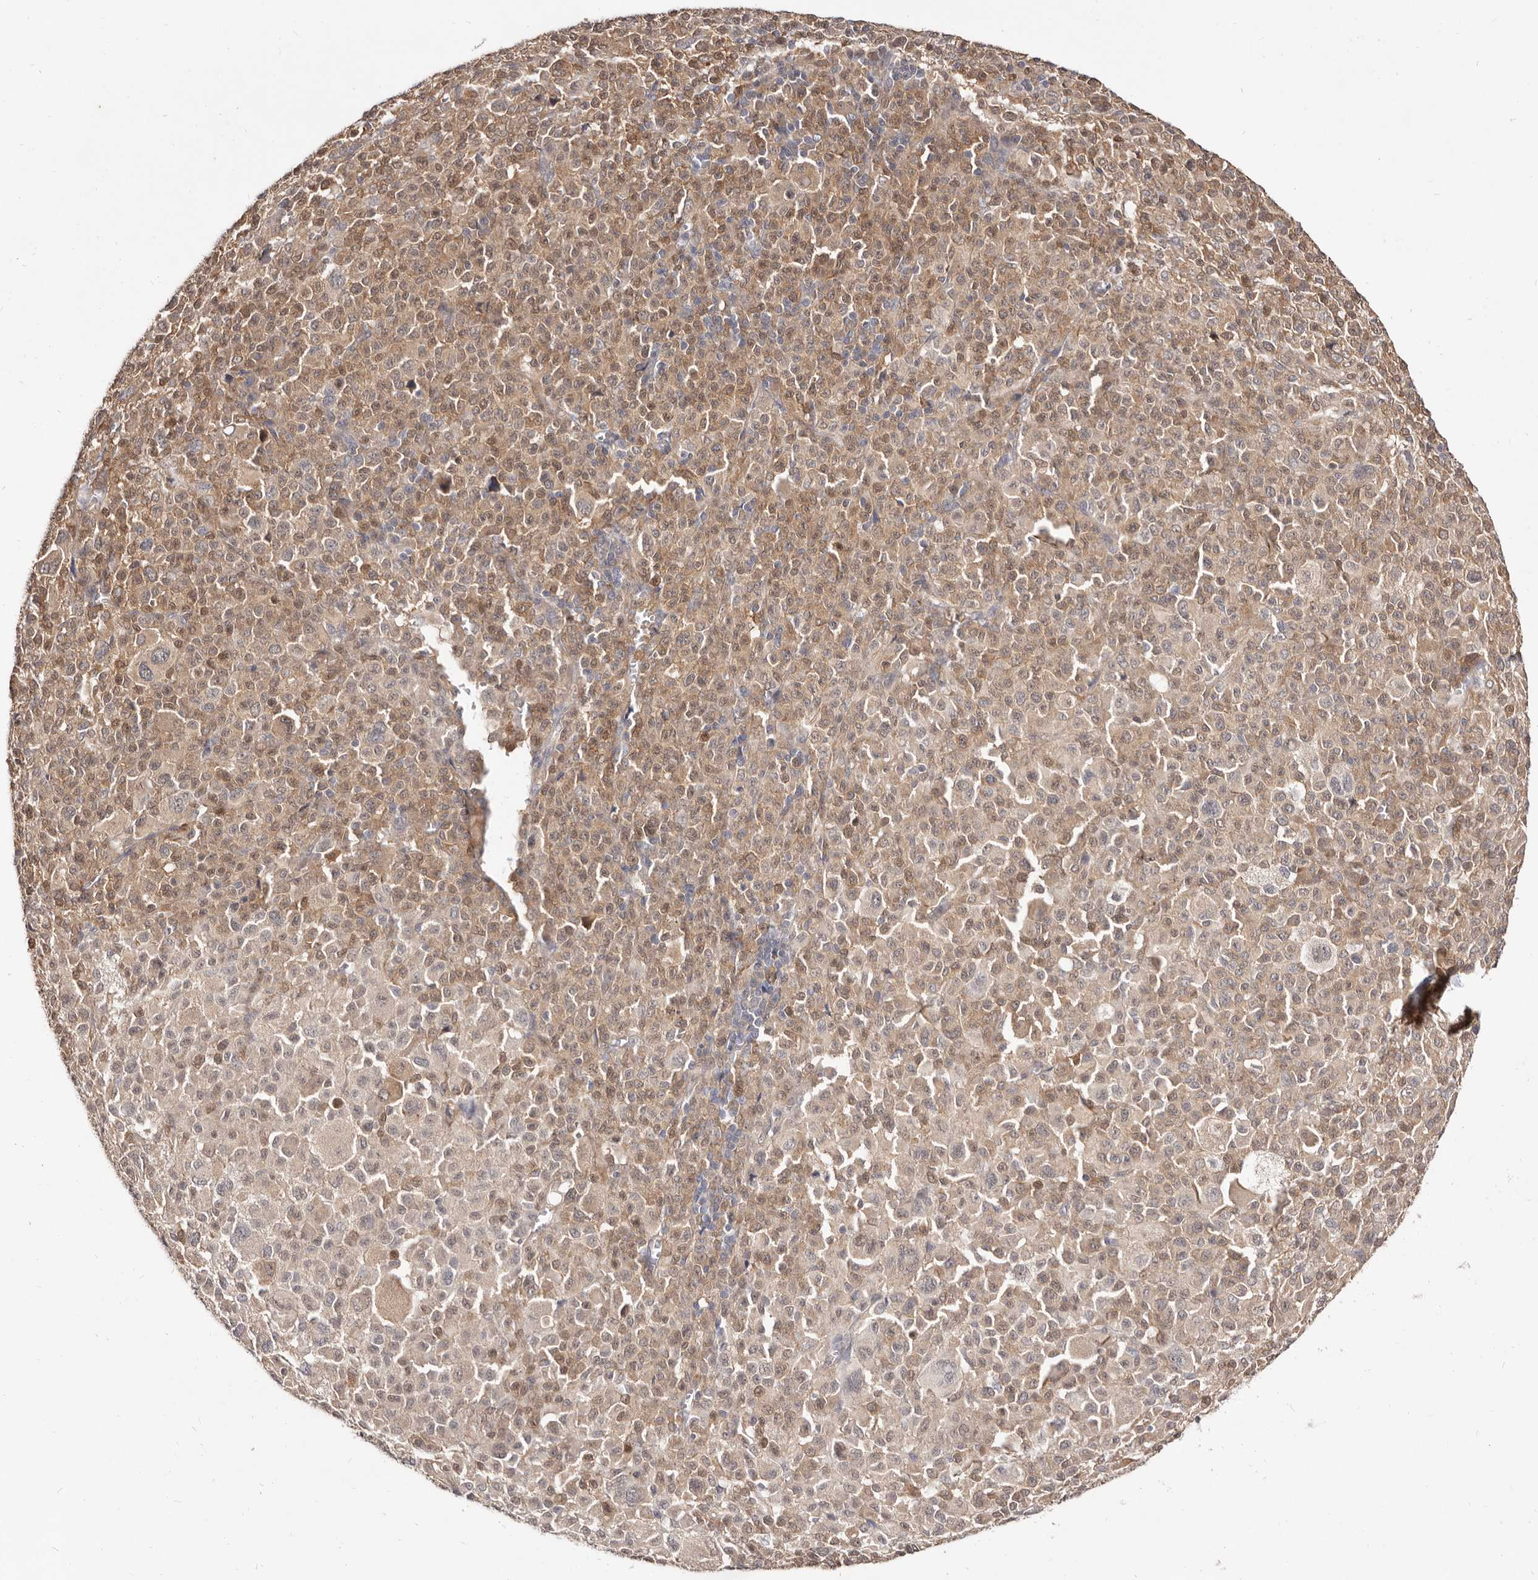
{"staining": {"intensity": "moderate", "quantity": ">75%", "location": "cytoplasmic/membranous"}, "tissue": "melanoma", "cell_type": "Tumor cells", "image_type": "cancer", "snomed": [{"axis": "morphology", "description": "Malignant melanoma, Metastatic site"}, {"axis": "topography", "description": "Skin"}], "caption": "IHC staining of melanoma, which reveals medium levels of moderate cytoplasmic/membranous staining in approximately >75% of tumor cells indicating moderate cytoplasmic/membranous protein expression. The staining was performed using DAB (brown) for protein detection and nuclei were counterstained in hematoxylin (blue).", "gene": "TC2N", "patient": {"sex": "female", "age": 74}}